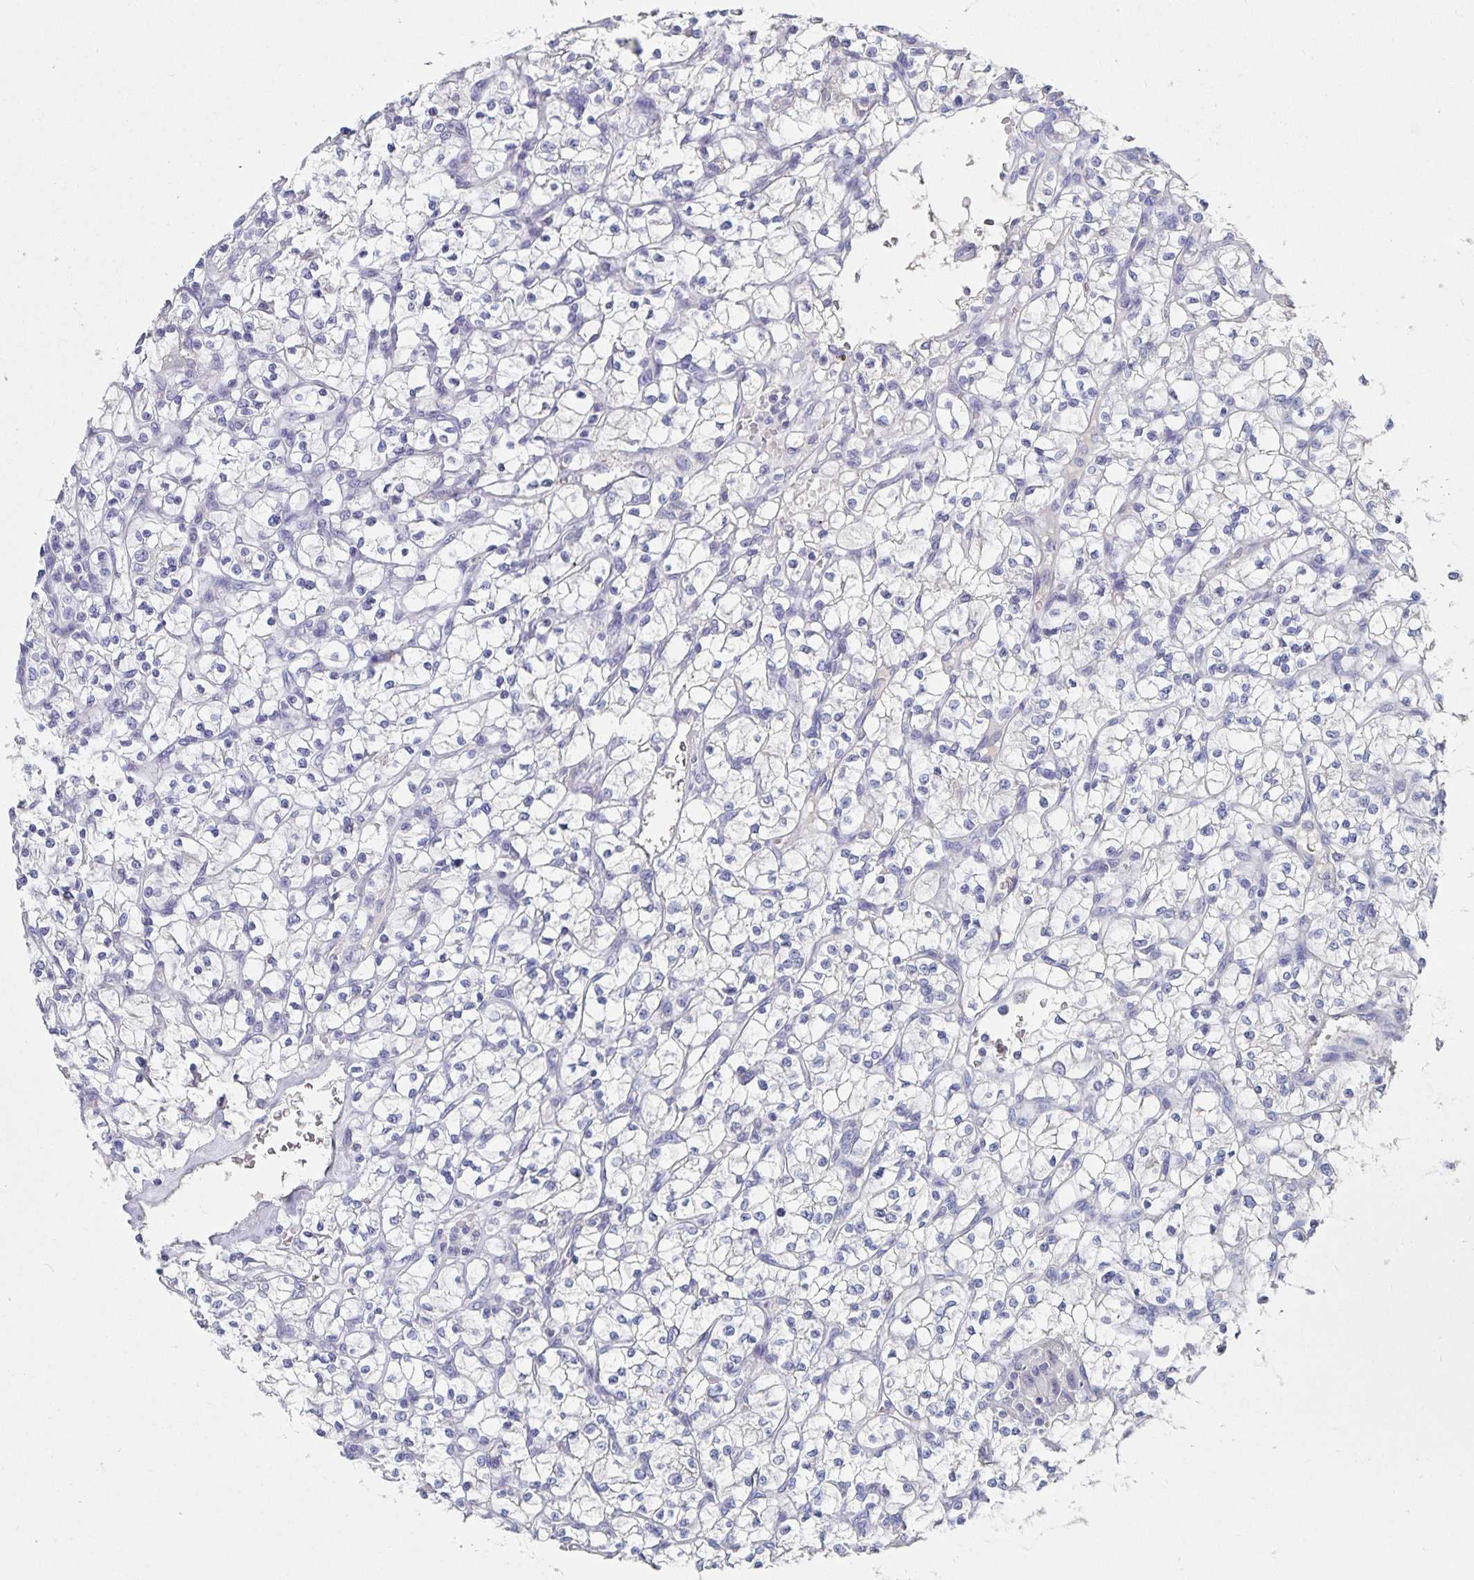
{"staining": {"intensity": "negative", "quantity": "none", "location": "none"}, "tissue": "renal cancer", "cell_type": "Tumor cells", "image_type": "cancer", "snomed": [{"axis": "morphology", "description": "Adenocarcinoma, NOS"}, {"axis": "topography", "description": "Kidney"}], "caption": "High power microscopy photomicrograph of an IHC photomicrograph of renal adenocarcinoma, revealing no significant expression in tumor cells.", "gene": "CFAP69", "patient": {"sex": "female", "age": 64}}